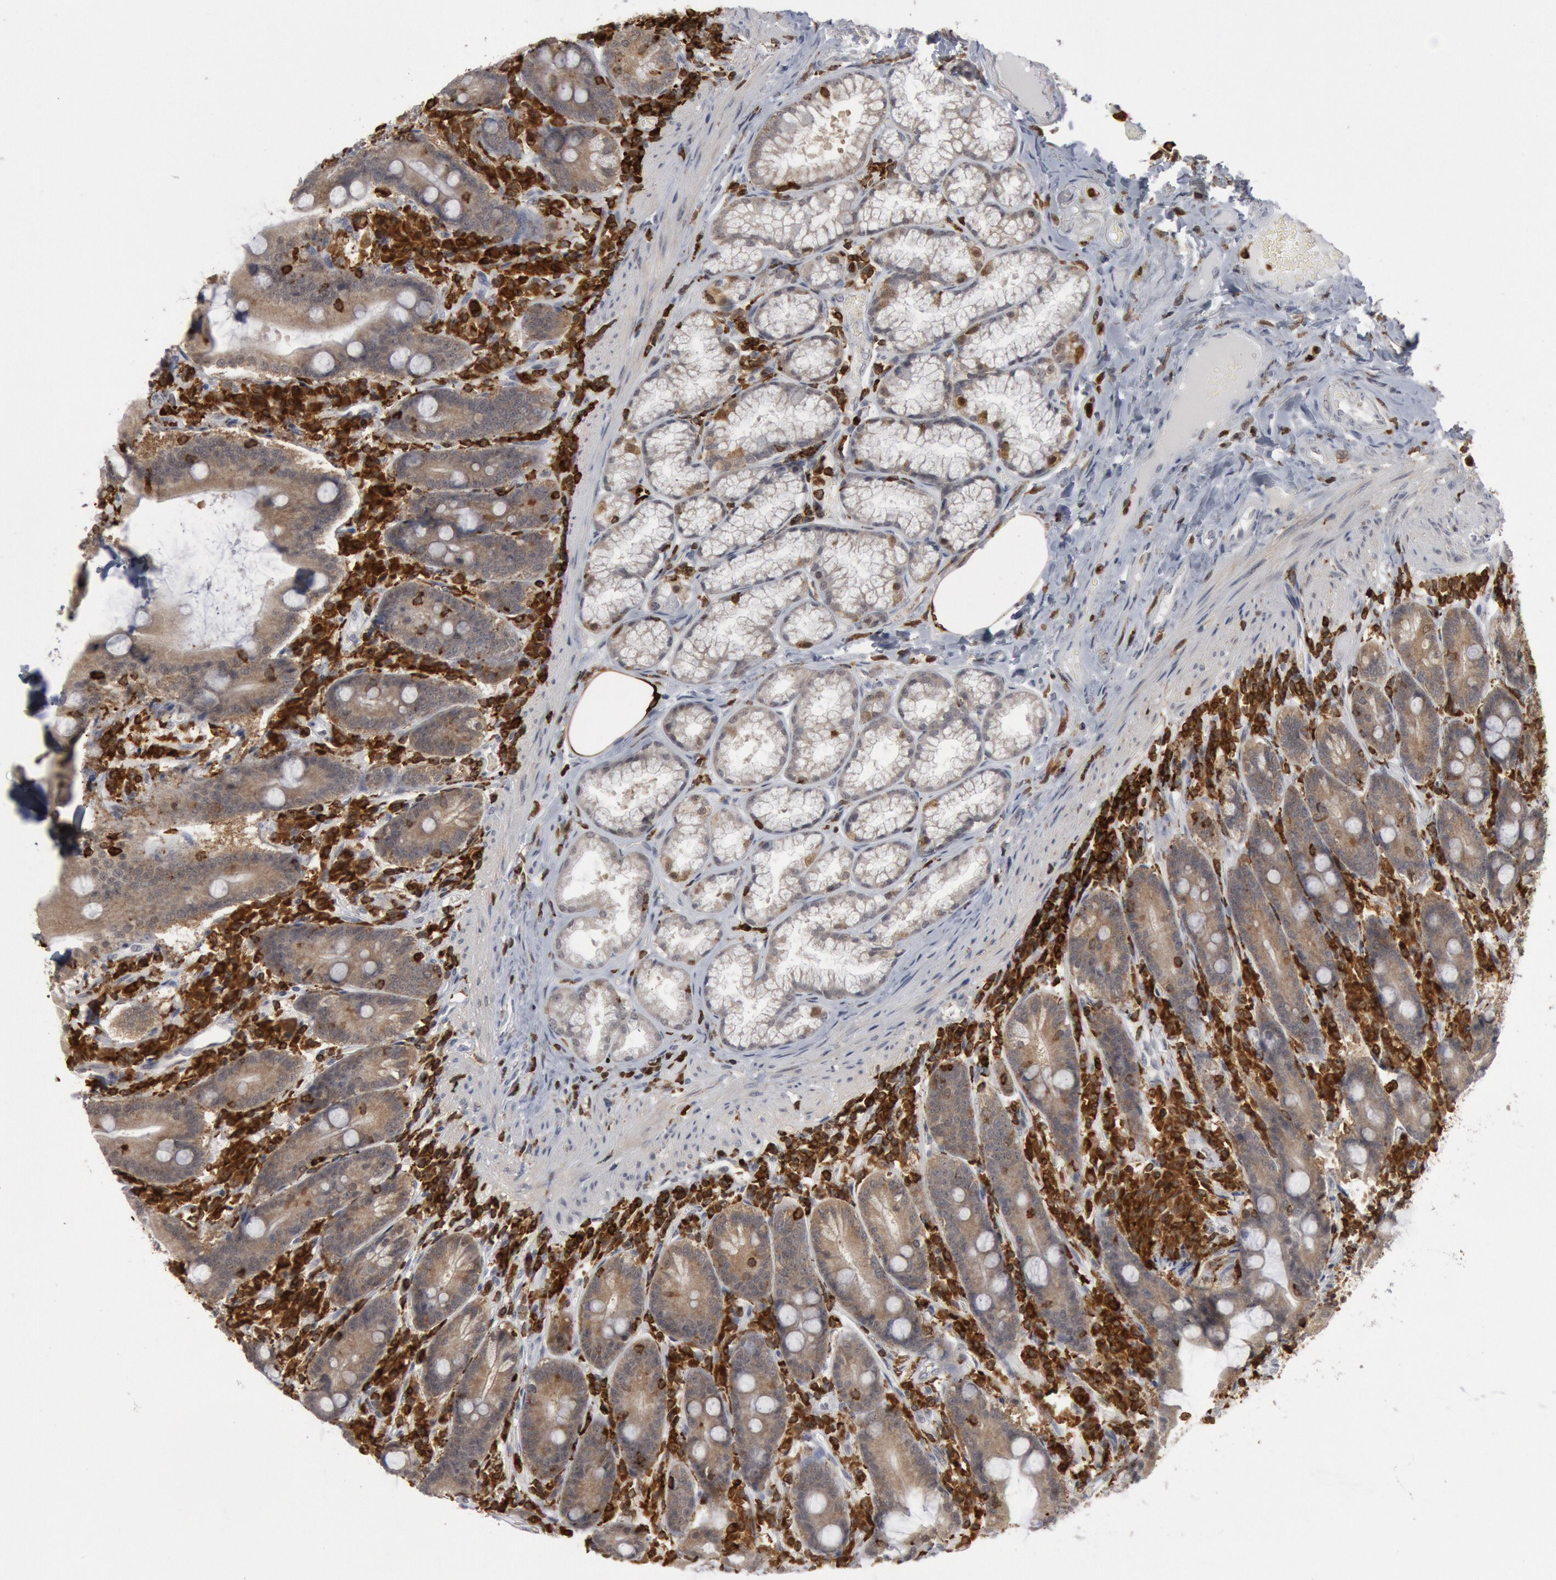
{"staining": {"intensity": "weak", "quantity": ">75%", "location": "cytoplasmic/membranous"}, "tissue": "duodenum", "cell_type": "Glandular cells", "image_type": "normal", "snomed": [{"axis": "morphology", "description": "Normal tissue, NOS"}, {"axis": "topography", "description": "Duodenum"}], "caption": "Protein expression analysis of unremarkable human duodenum reveals weak cytoplasmic/membranous positivity in about >75% of glandular cells.", "gene": "PTPN6", "patient": {"sex": "female", "age": 64}}